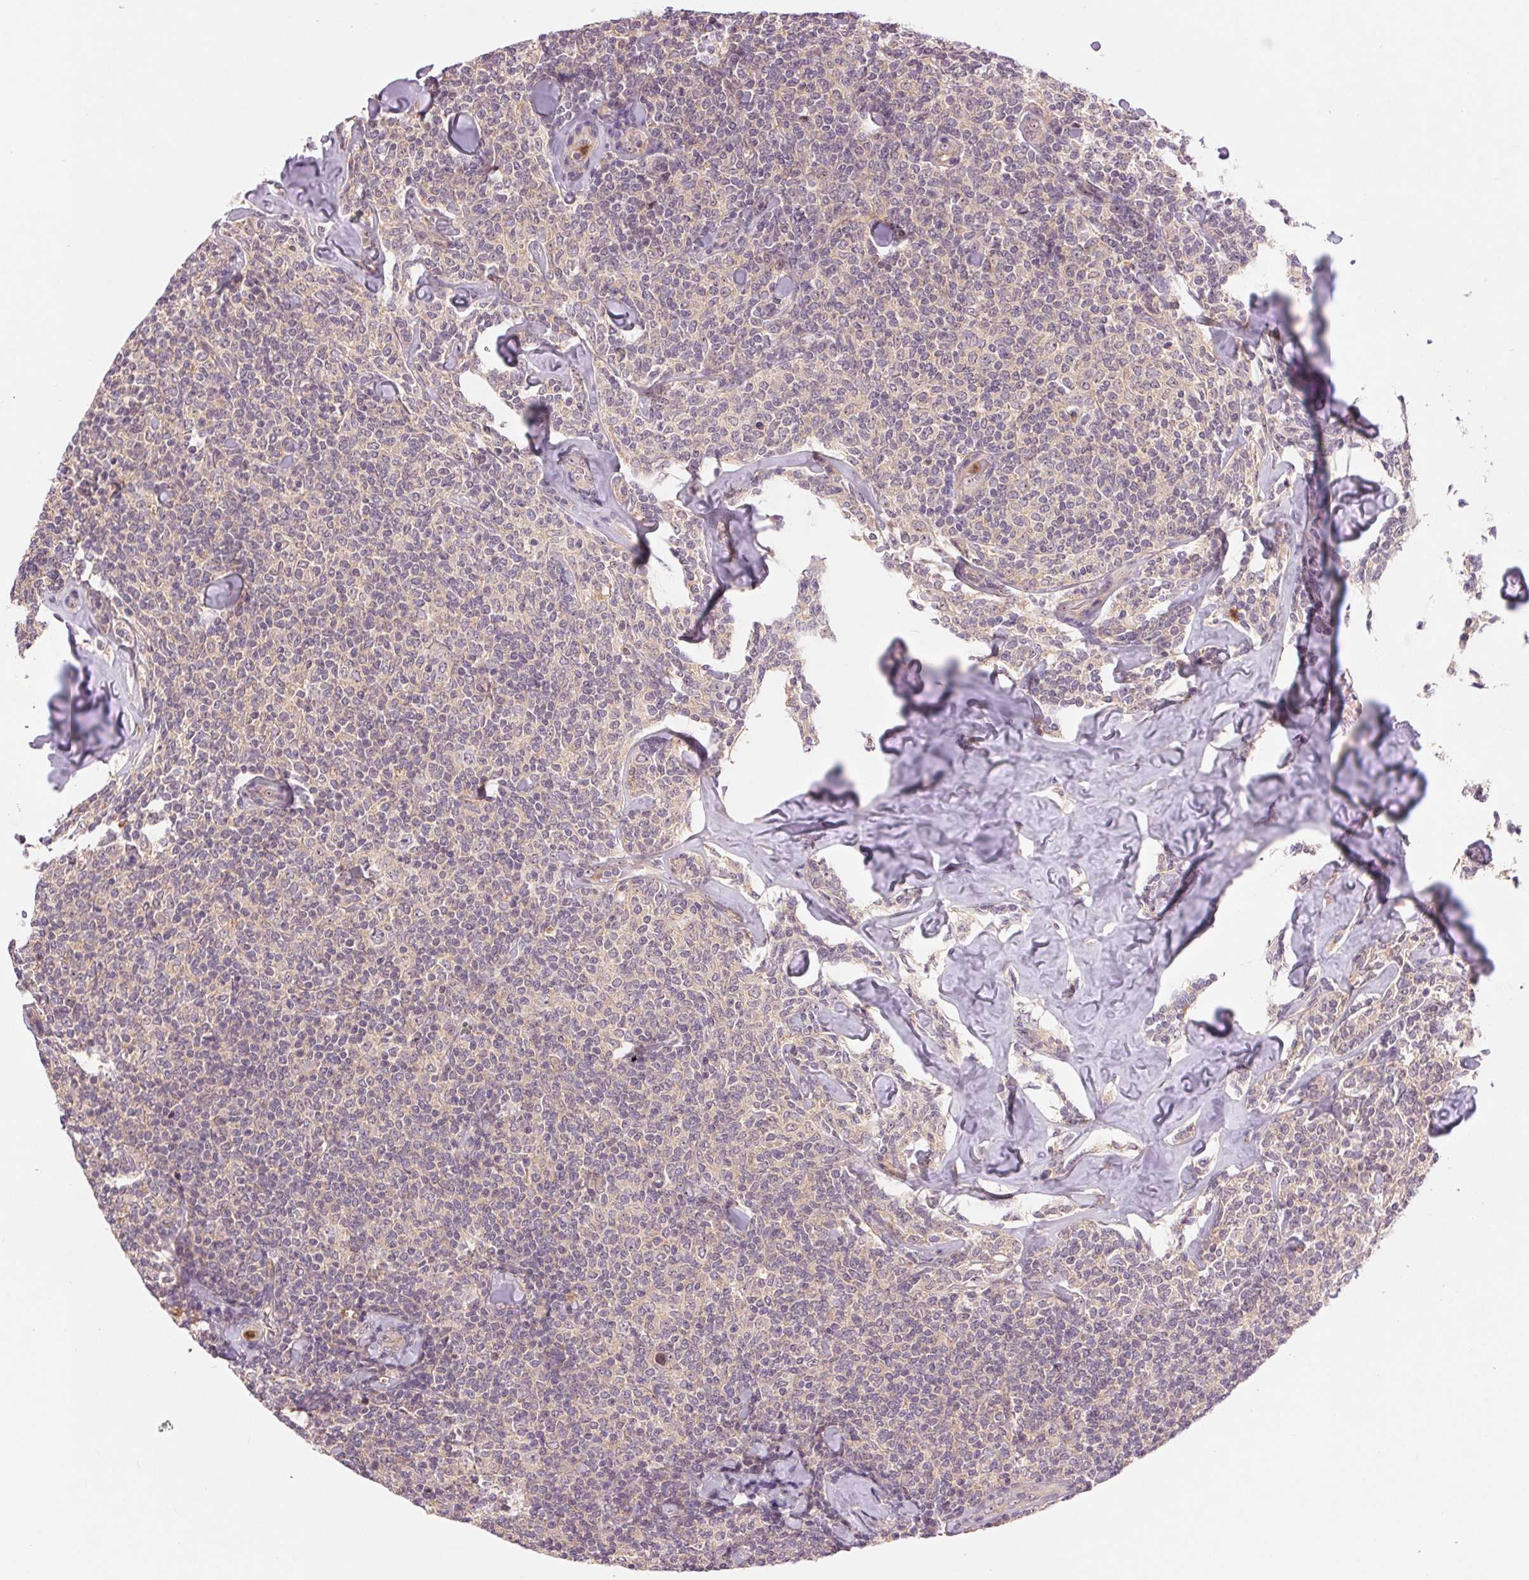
{"staining": {"intensity": "negative", "quantity": "none", "location": "none"}, "tissue": "lymphoma", "cell_type": "Tumor cells", "image_type": "cancer", "snomed": [{"axis": "morphology", "description": "Malignant lymphoma, non-Hodgkin's type, Low grade"}, {"axis": "topography", "description": "Lymph node"}], "caption": "Human malignant lymphoma, non-Hodgkin's type (low-grade) stained for a protein using IHC shows no expression in tumor cells.", "gene": "RANBP3L", "patient": {"sex": "female", "age": 56}}